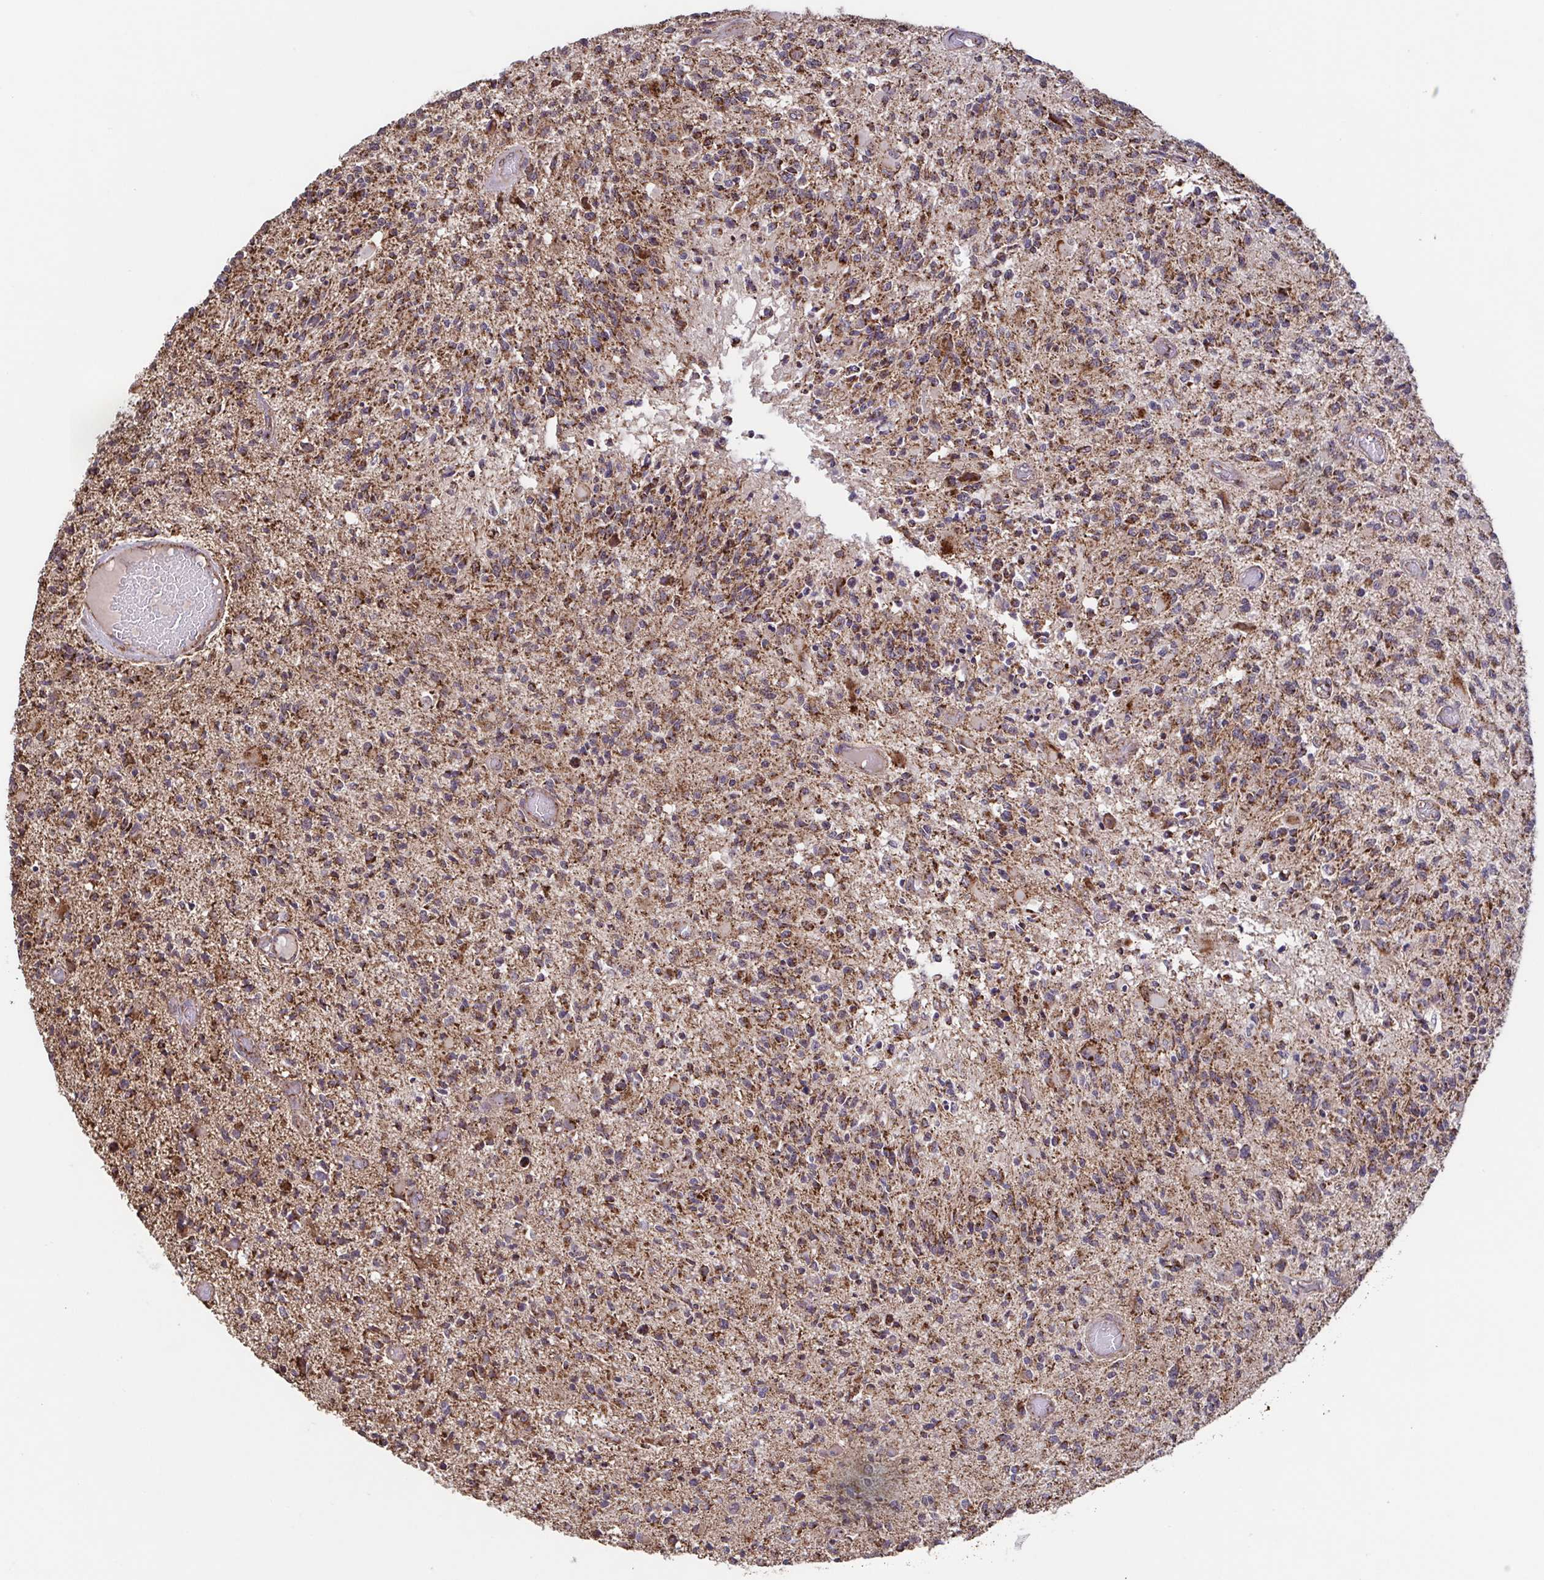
{"staining": {"intensity": "moderate", "quantity": ">75%", "location": "cytoplasmic/membranous"}, "tissue": "glioma", "cell_type": "Tumor cells", "image_type": "cancer", "snomed": [{"axis": "morphology", "description": "Glioma, malignant, High grade"}, {"axis": "topography", "description": "Brain"}], "caption": "Immunohistochemical staining of human glioma reveals medium levels of moderate cytoplasmic/membranous protein positivity in about >75% of tumor cells. Nuclei are stained in blue.", "gene": "DIP2B", "patient": {"sex": "female", "age": 63}}